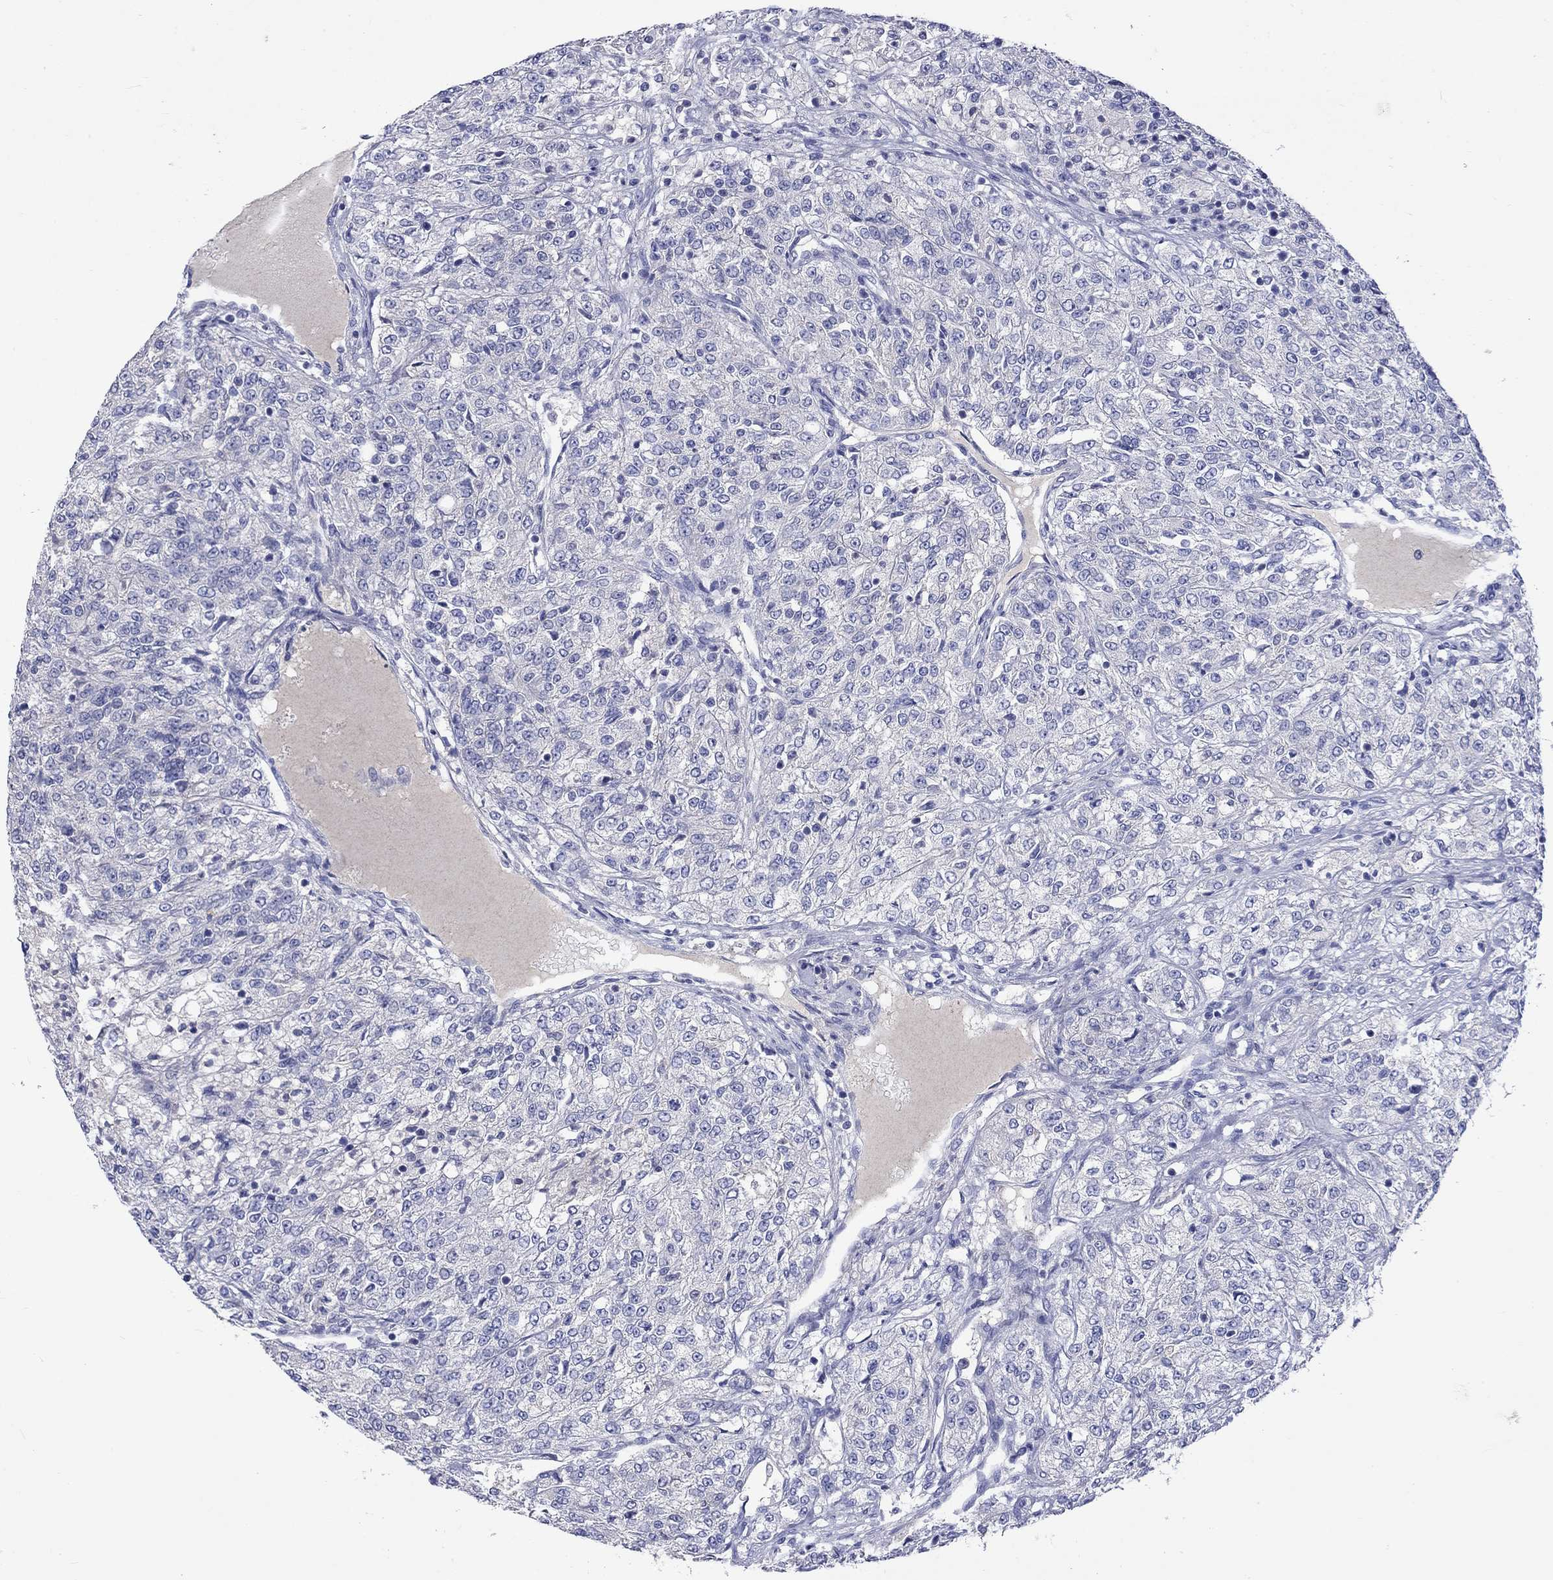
{"staining": {"intensity": "negative", "quantity": "none", "location": "none"}, "tissue": "renal cancer", "cell_type": "Tumor cells", "image_type": "cancer", "snomed": [{"axis": "morphology", "description": "Adenocarcinoma, NOS"}, {"axis": "topography", "description": "Kidney"}], "caption": "Immunohistochemistry (IHC) photomicrograph of human adenocarcinoma (renal) stained for a protein (brown), which displays no positivity in tumor cells. Nuclei are stained in blue.", "gene": "LRFN4", "patient": {"sex": "female", "age": 63}}